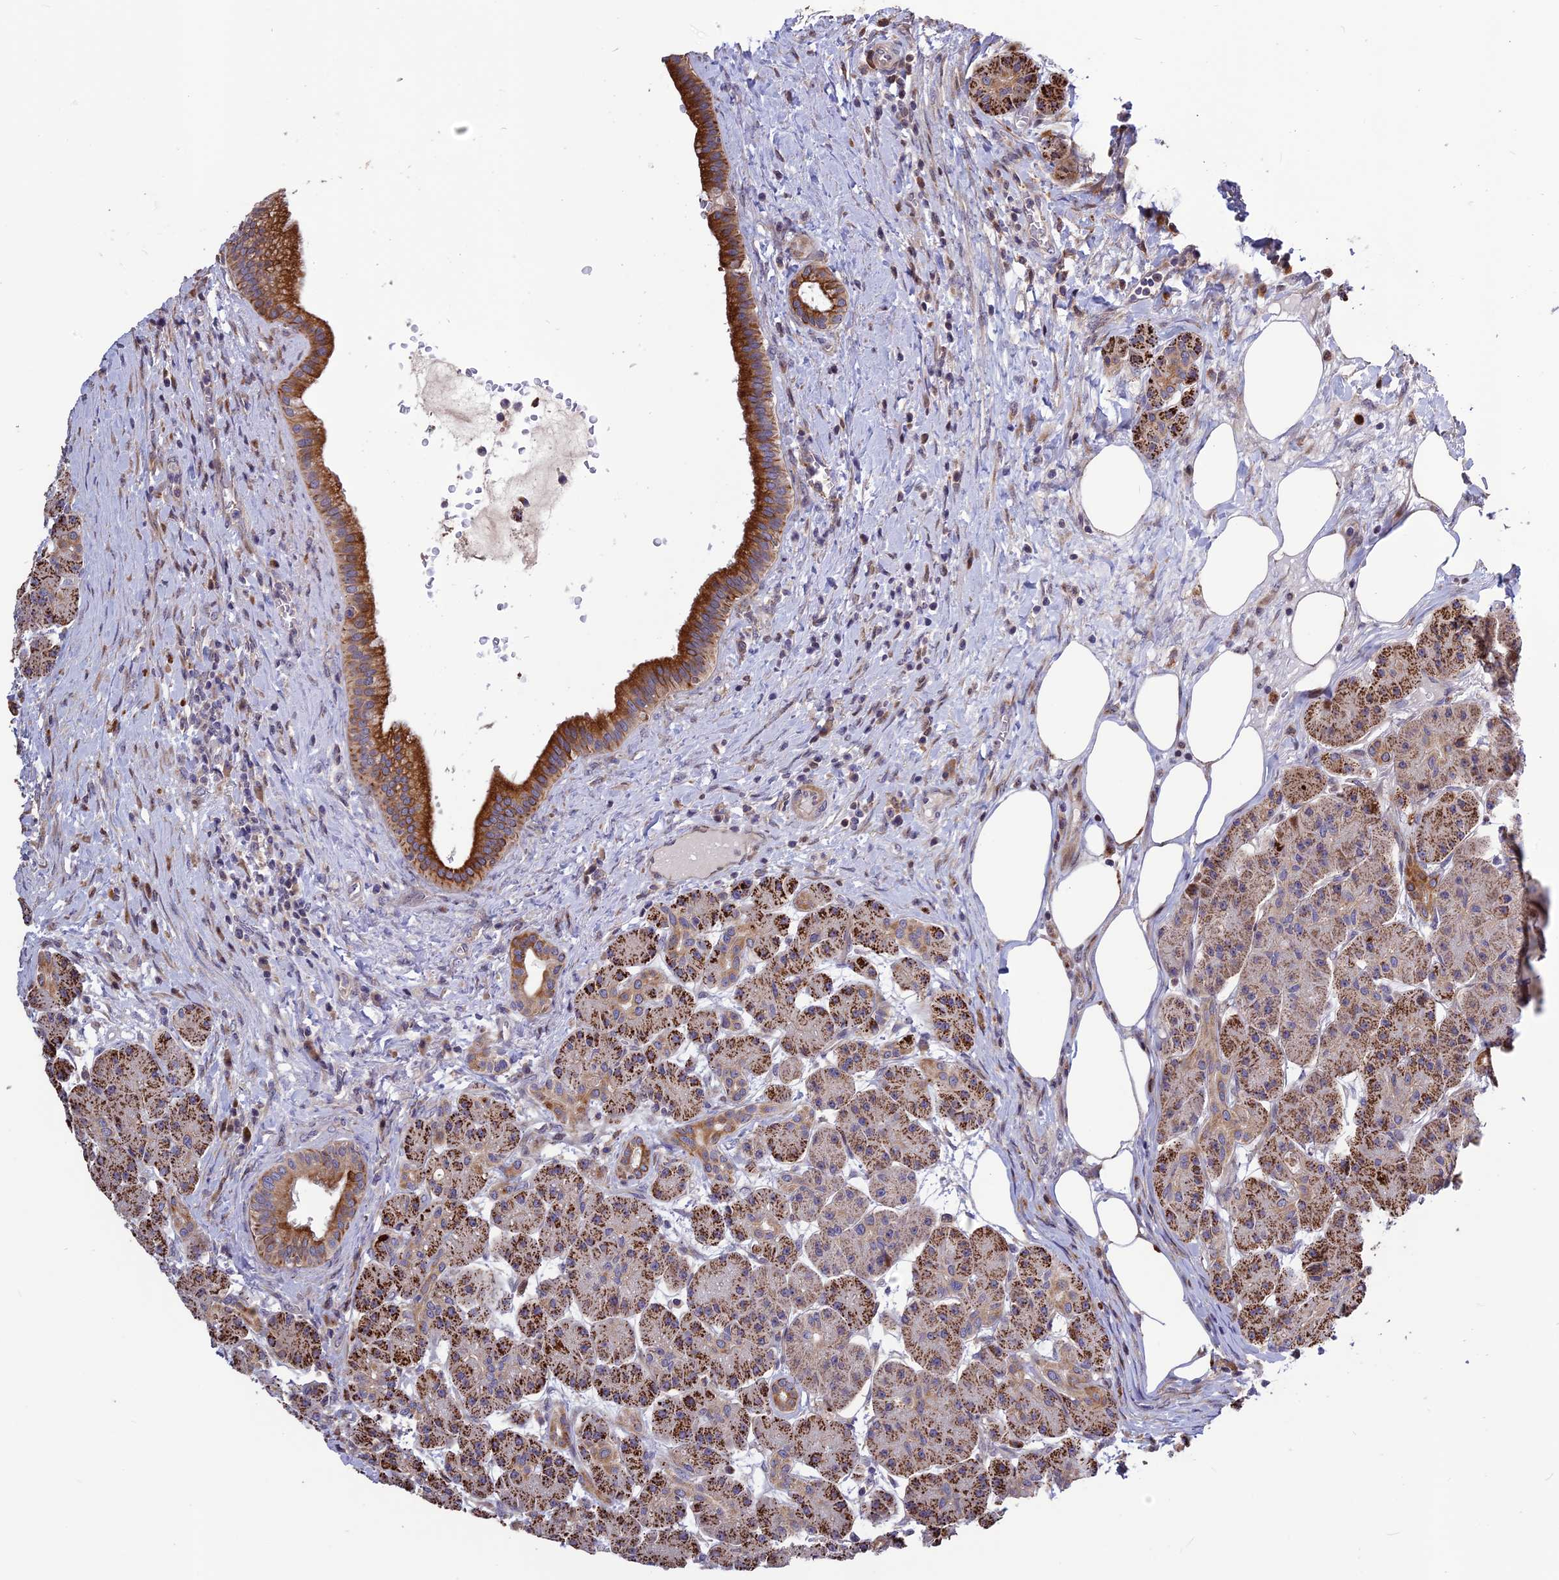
{"staining": {"intensity": "strong", "quantity": ">75%", "location": "cytoplasmic/membranous"}, "tissue": "pancreas", "cell_type": "Exocrine glandular cells", "image_type": "normal", "snomed": [{"axis": "morphology", "description": "Normal tissue, NOS"}, {"axis": "topography", "description": "Pancreas"}], "caption": "This is a histology image of immunohistochemistry staining of normal pancreas, which shows strong expression in the cytoplasmic/membranous of exocrine glandular cells.", "gene": "SPG21", "patient": {"sex": "male", "age": 63}}